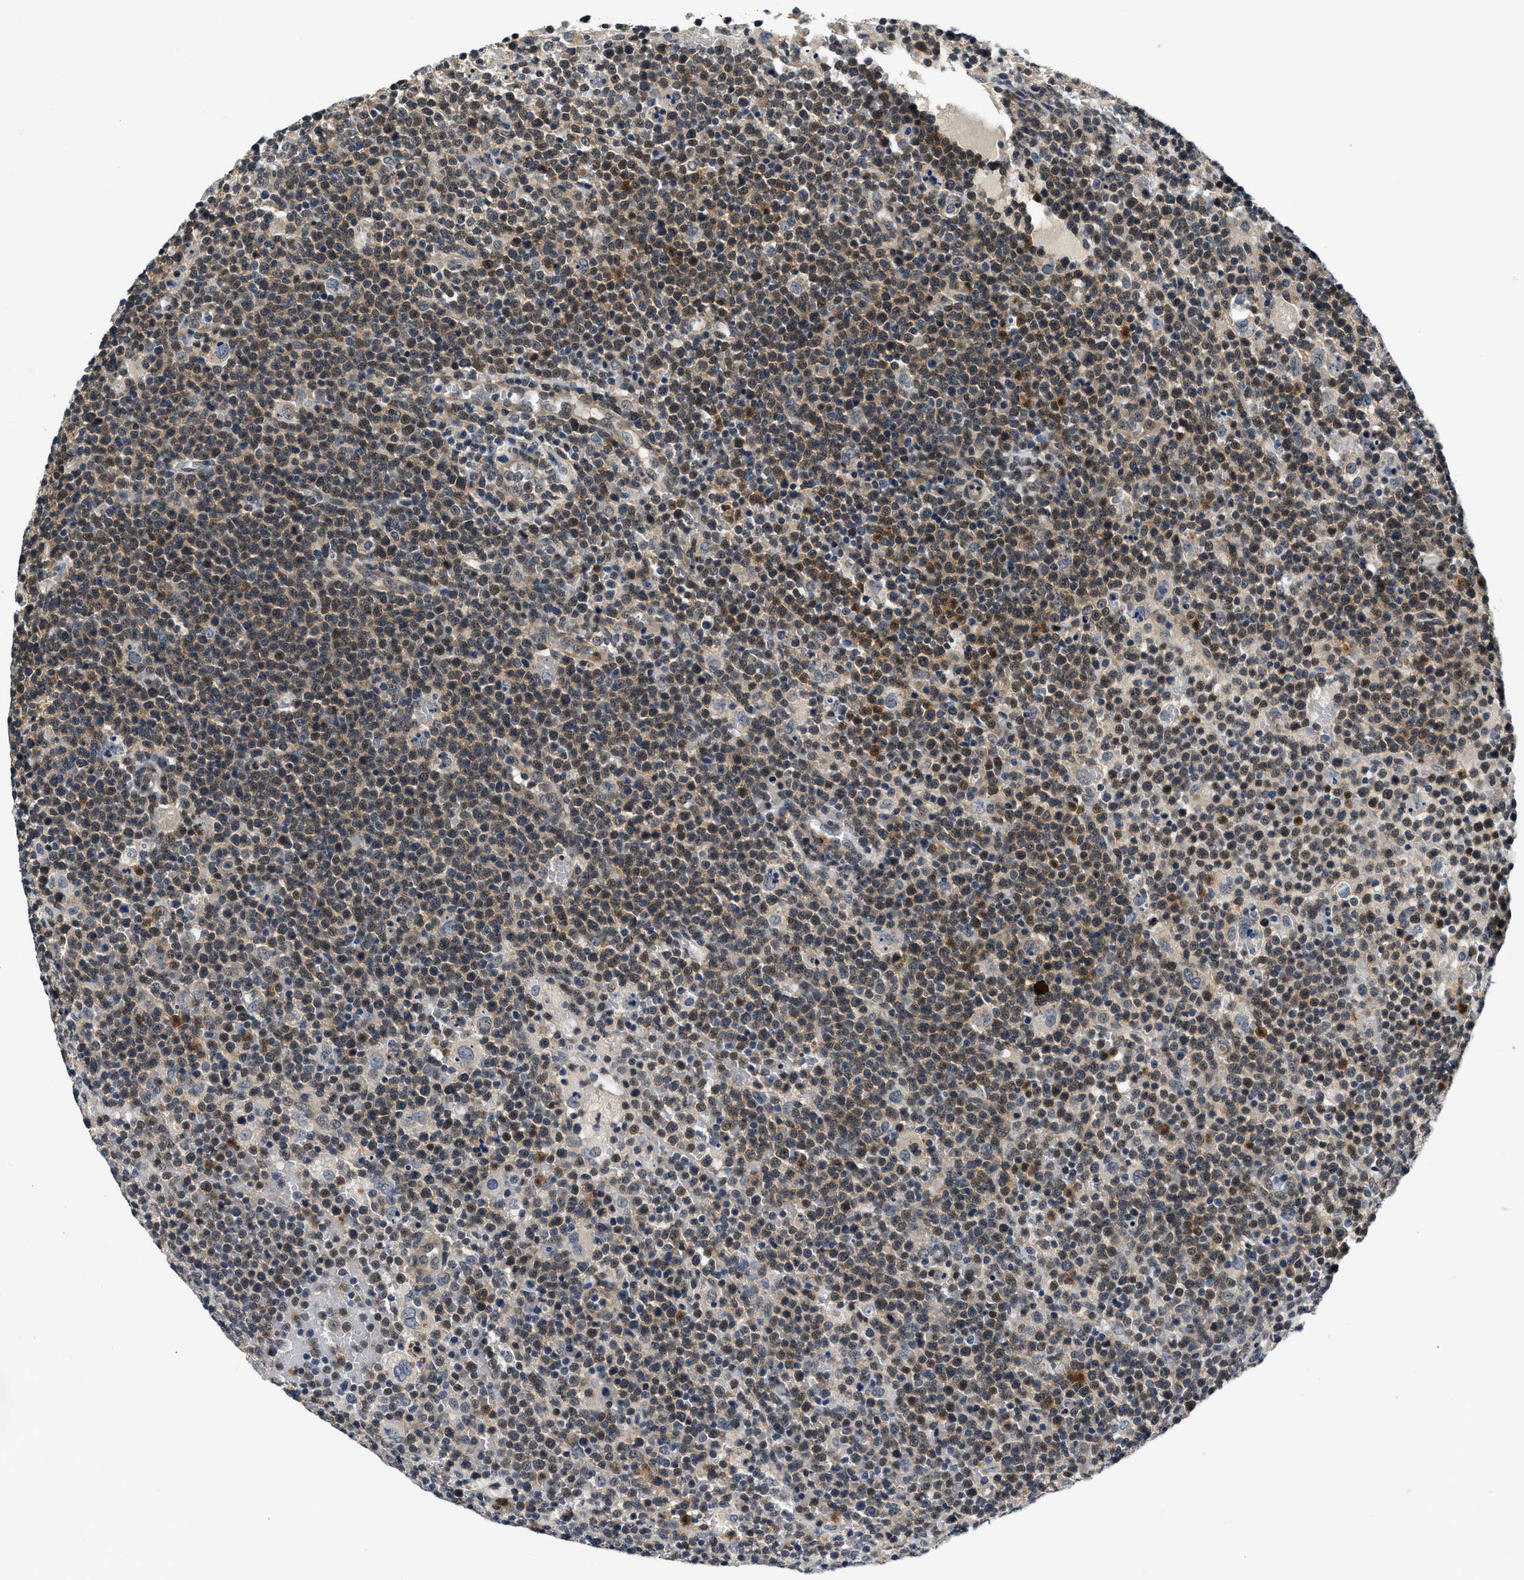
{"staining": {"intensity": "weak", "quantity": ">75%", "location": "cytoplasmic/membranous"}, "tissue": "lymphoma", "cell_type": "Tumor cells", "image_type": "cancer", "snomed": [{"axis": "morphology", "description": "Malignant lymphoma, non-Hodgkin's type, High grade"}, {"axis": "topography", "description": "Lymph node"}], "caption": "Tumor cells demonstrate low levels of weak cytoplasmic/membranous staining in approximately >75% of cells in lymphoma.", "gene": "SMAD4", "patient": {"sex": "male", "age": 61}}